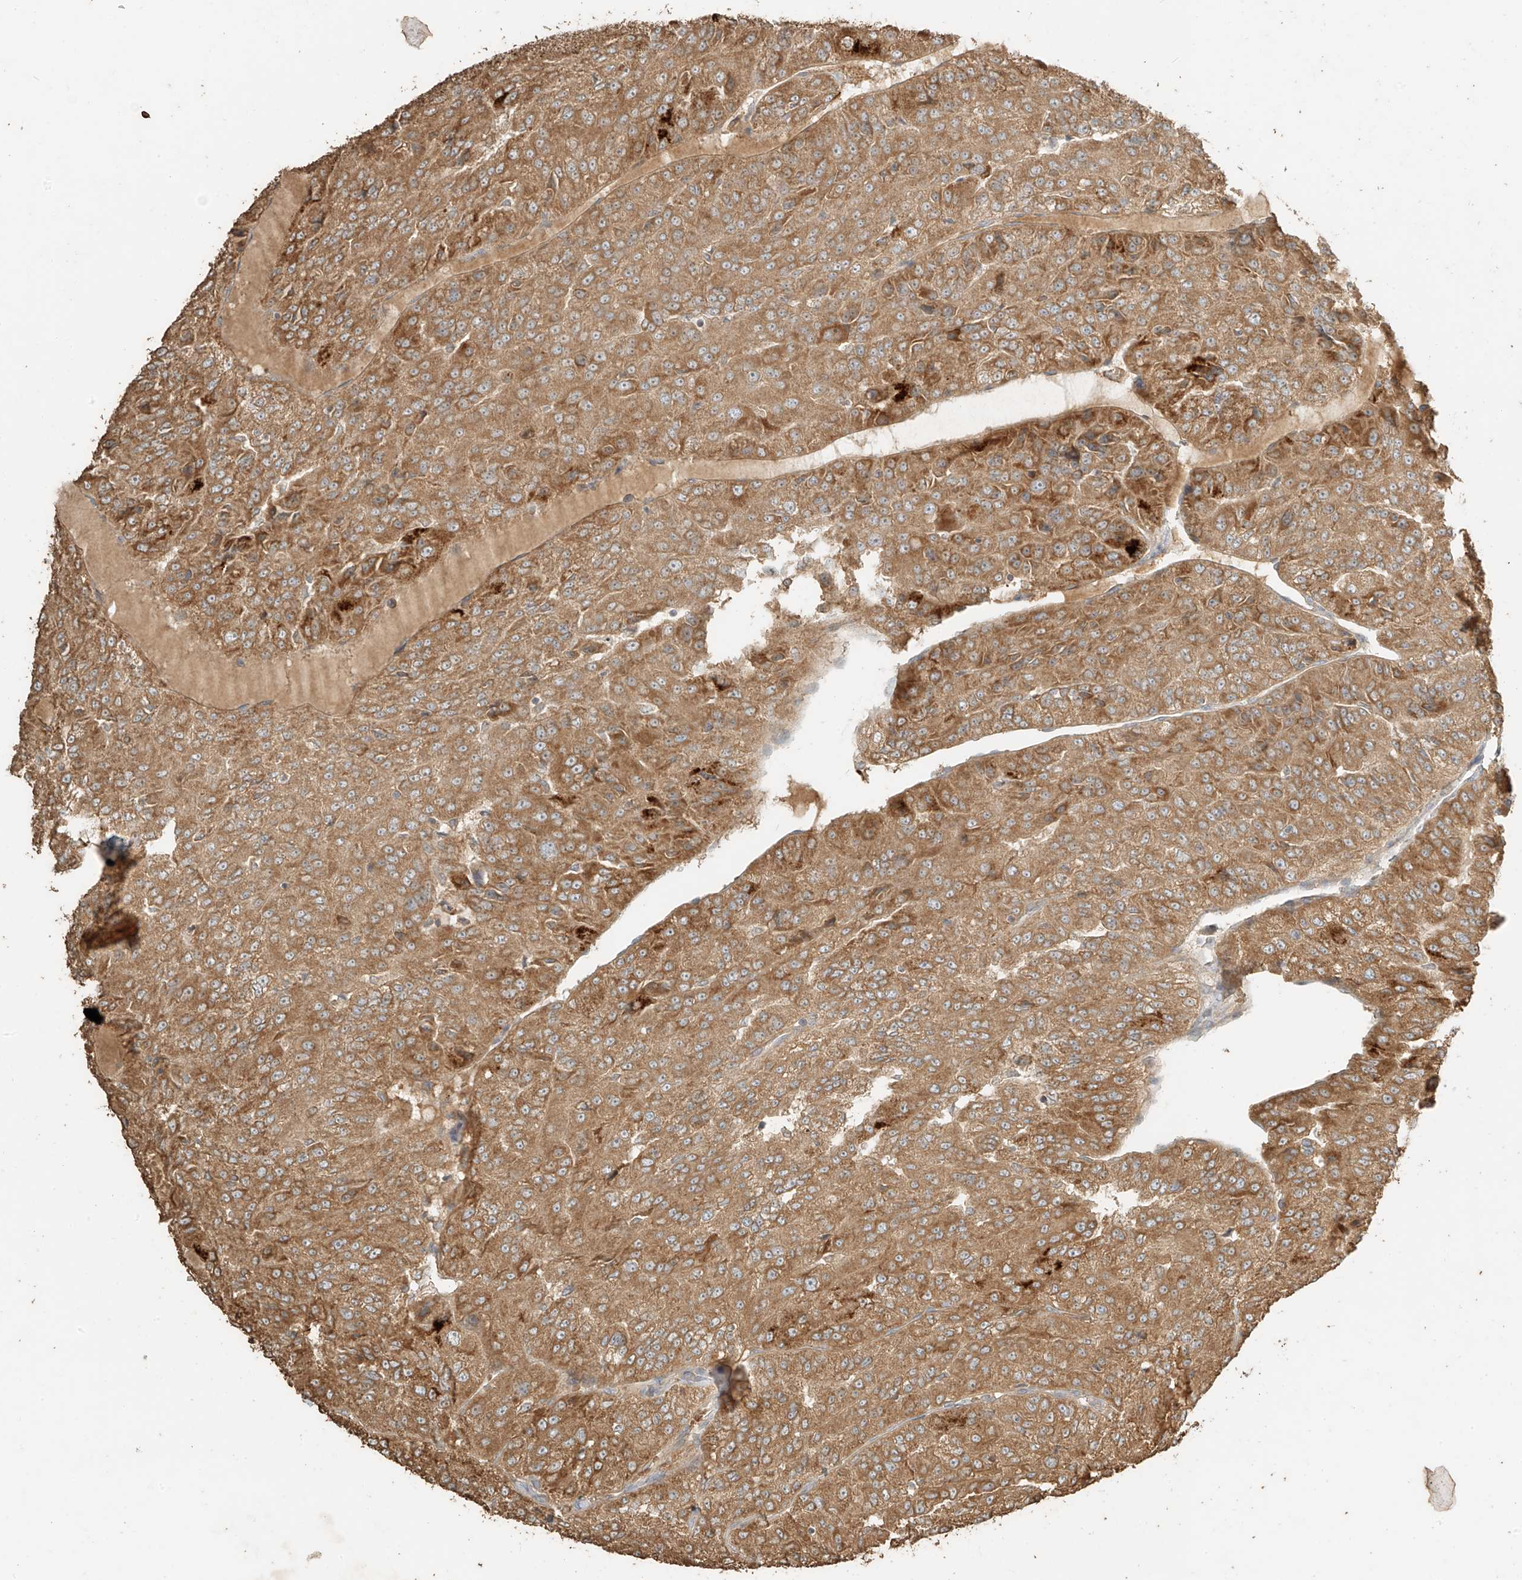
{"staining": {"intensity": "moderate", "quantity": ">75%", "location": "cytoplasmic/membranous"}, "tissue": "renal cancer", "cell_type": "Tumor cells", "image_type": "cancer", "snomed": [{"axis": "morphology", "description": "Adenocarcinoma, NOS"}, {"axis": "topography", "description": "Kidney"}], "caption": "IHC of human renal adenocarcinoma demonstrates medium levels of moderate cytoplasmic/membranous positivity in approximately >75% of tumor cells. Using DAB (3,3'-diaminobenzidine) (brown) and hematoxylin (blue) stains, captured at high magnification using brightfield microscopy.", "gene": "RFTN2", "patient": {"sex": "female", "age": 63}}